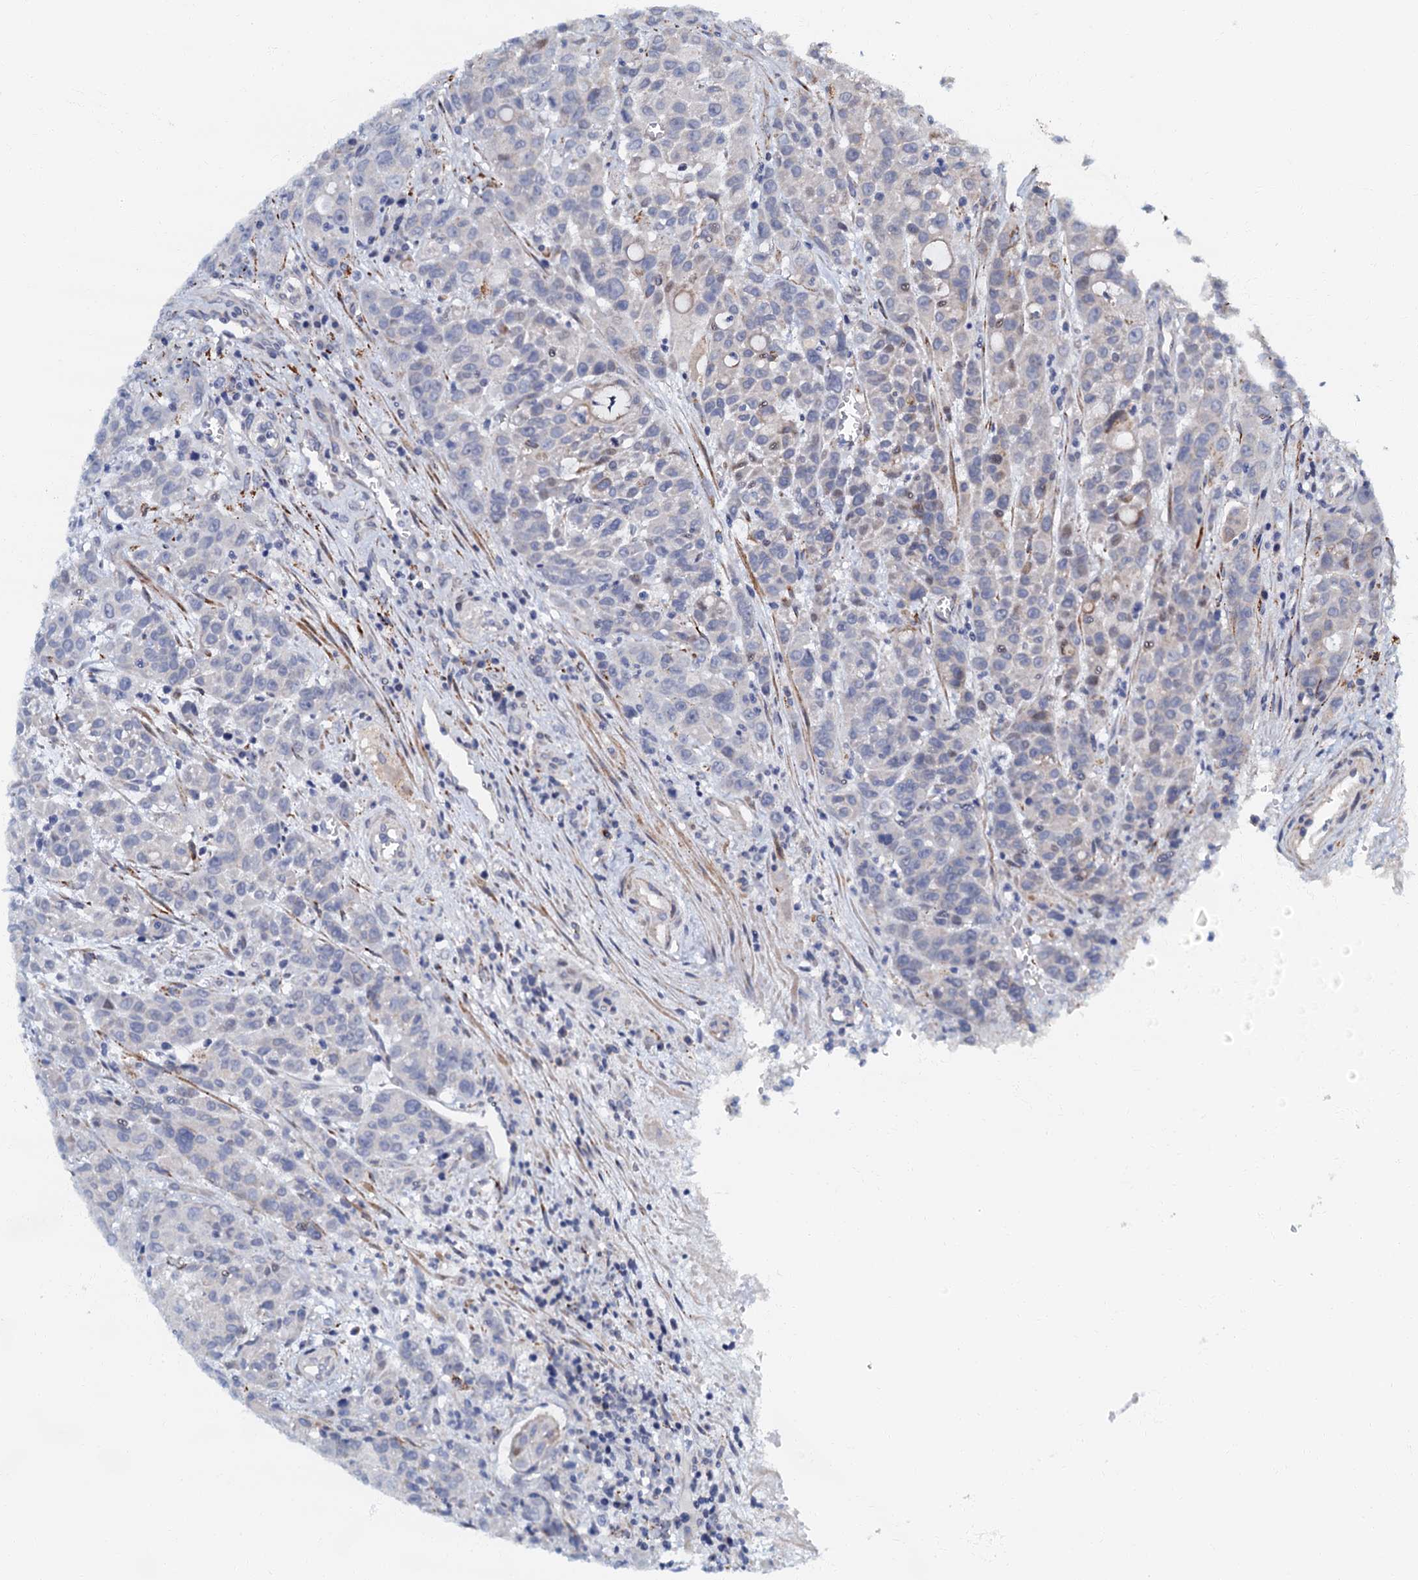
{"staining": {"intensity": "negative", "quantity": "none", "location": "none"}, "tissue": "colorectal cancer", "cell_type": "Tumor cells", "image_type": "cancer", "snomed": [{"axis": "morphology", "description": "Adenocarcinoma, NOS"}, {"axis": "topography", "description": "Colon"}], "caption": "The image displays no staining of tumor cells in adenocarcinoma (colorectal).", "gene": "OLAH", "patient": {"sex": "male", "age": 62}}